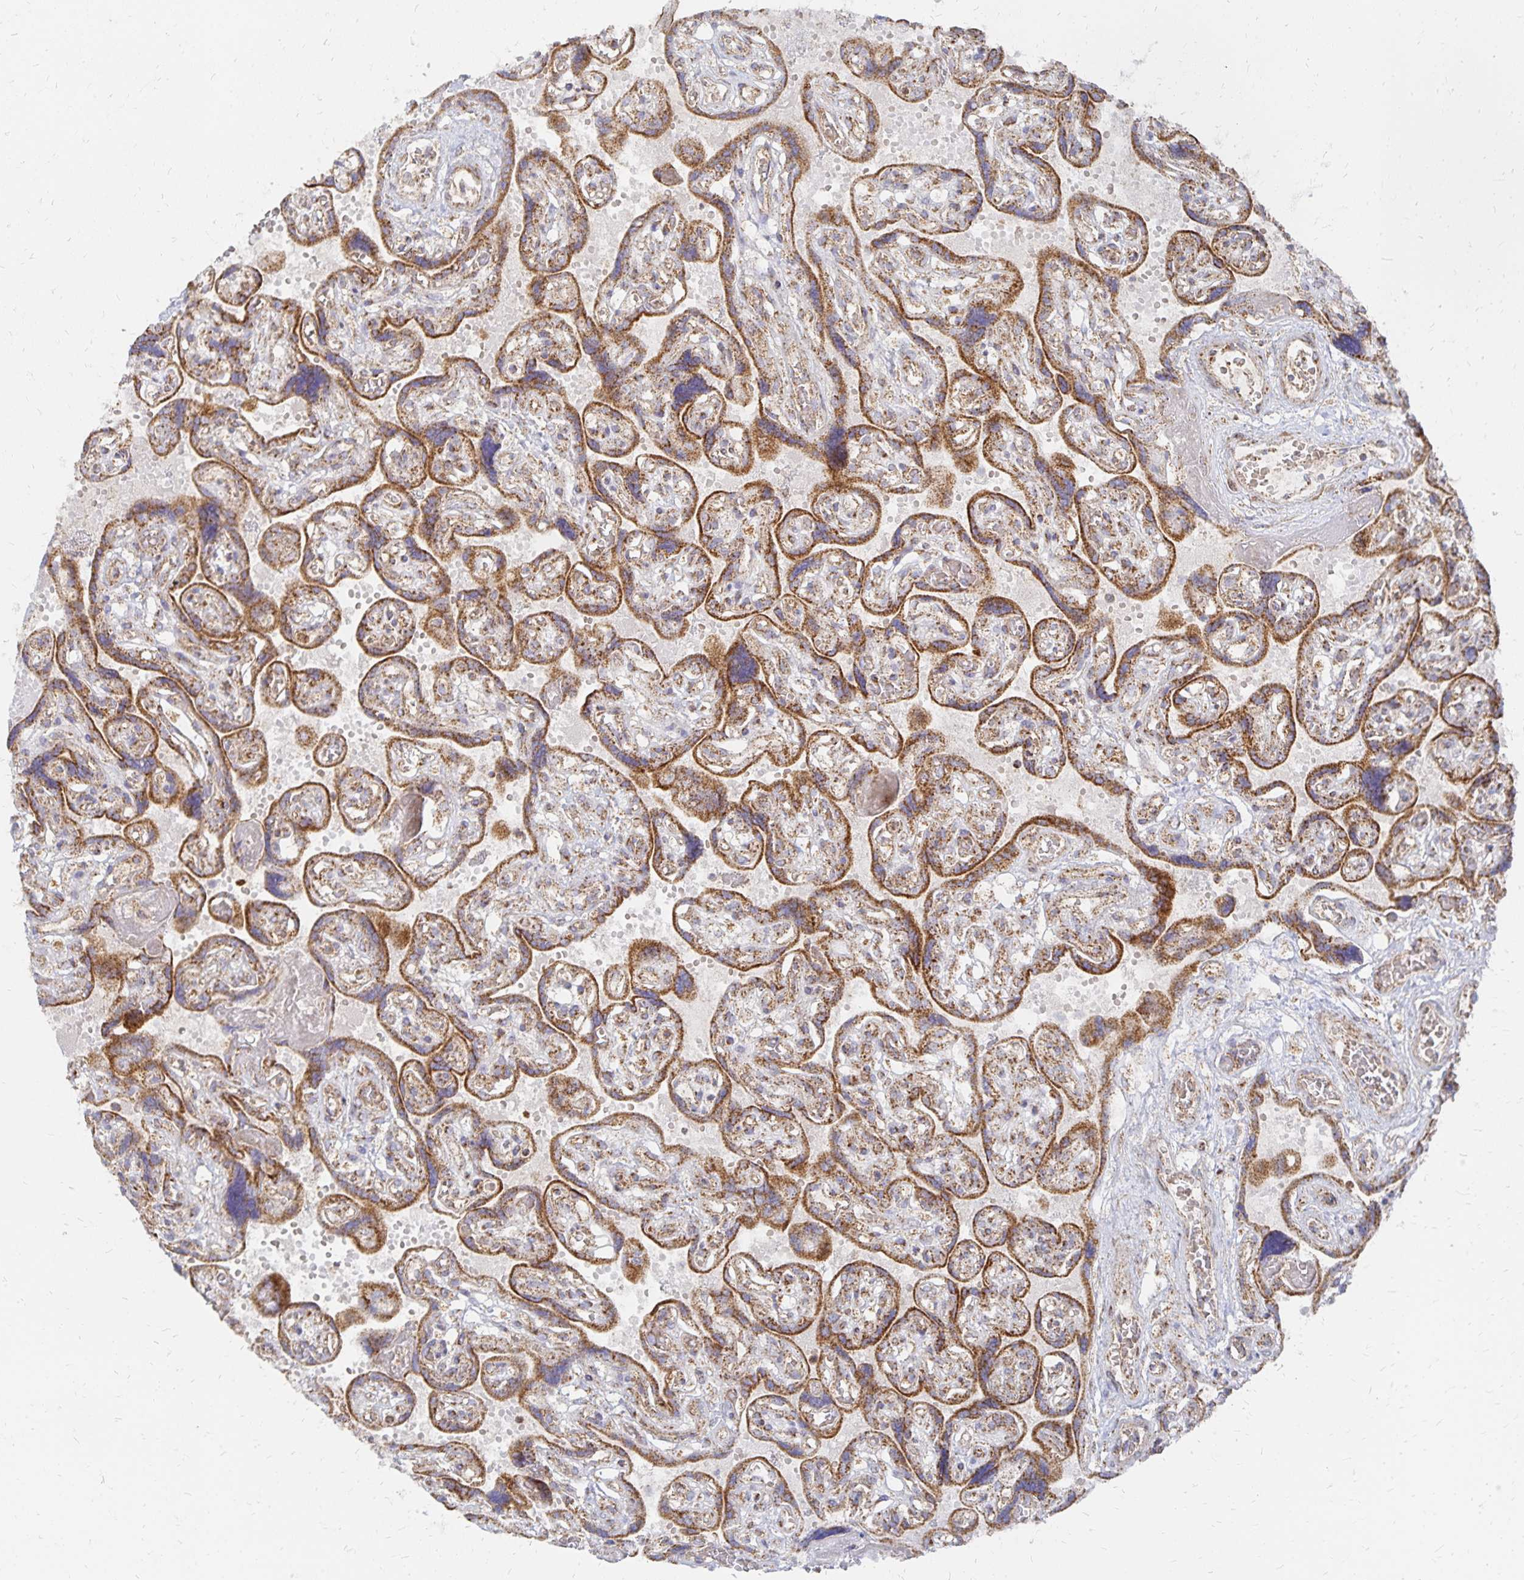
{"staining": {"intensity": "moderate", "quantity": ">75%", "location": "cytoplasmic/membranous"}, "tissue": "placenta", "cell_type": "Decidual cells", "image_type": "normal", "snomed": [{"axis": "morphology", "description": "Normal tissue, NOS"}, {"axis": "topography", "description": "Placenta"}], "caption": "High-power microscopy captured an immunohistochemistry histopathology image of normal placenta, revealing moderate cytoplasmic/membranous expression in approximately >75% of decidual cells. The staining was performed using DAB (3,3'-diaminobenzidine), with brown indicating positive protein expression. Nuclei are stained blue with hematoxylin.", "gene": "STOML2", "patient": {"sex": "female", "age": 32}}